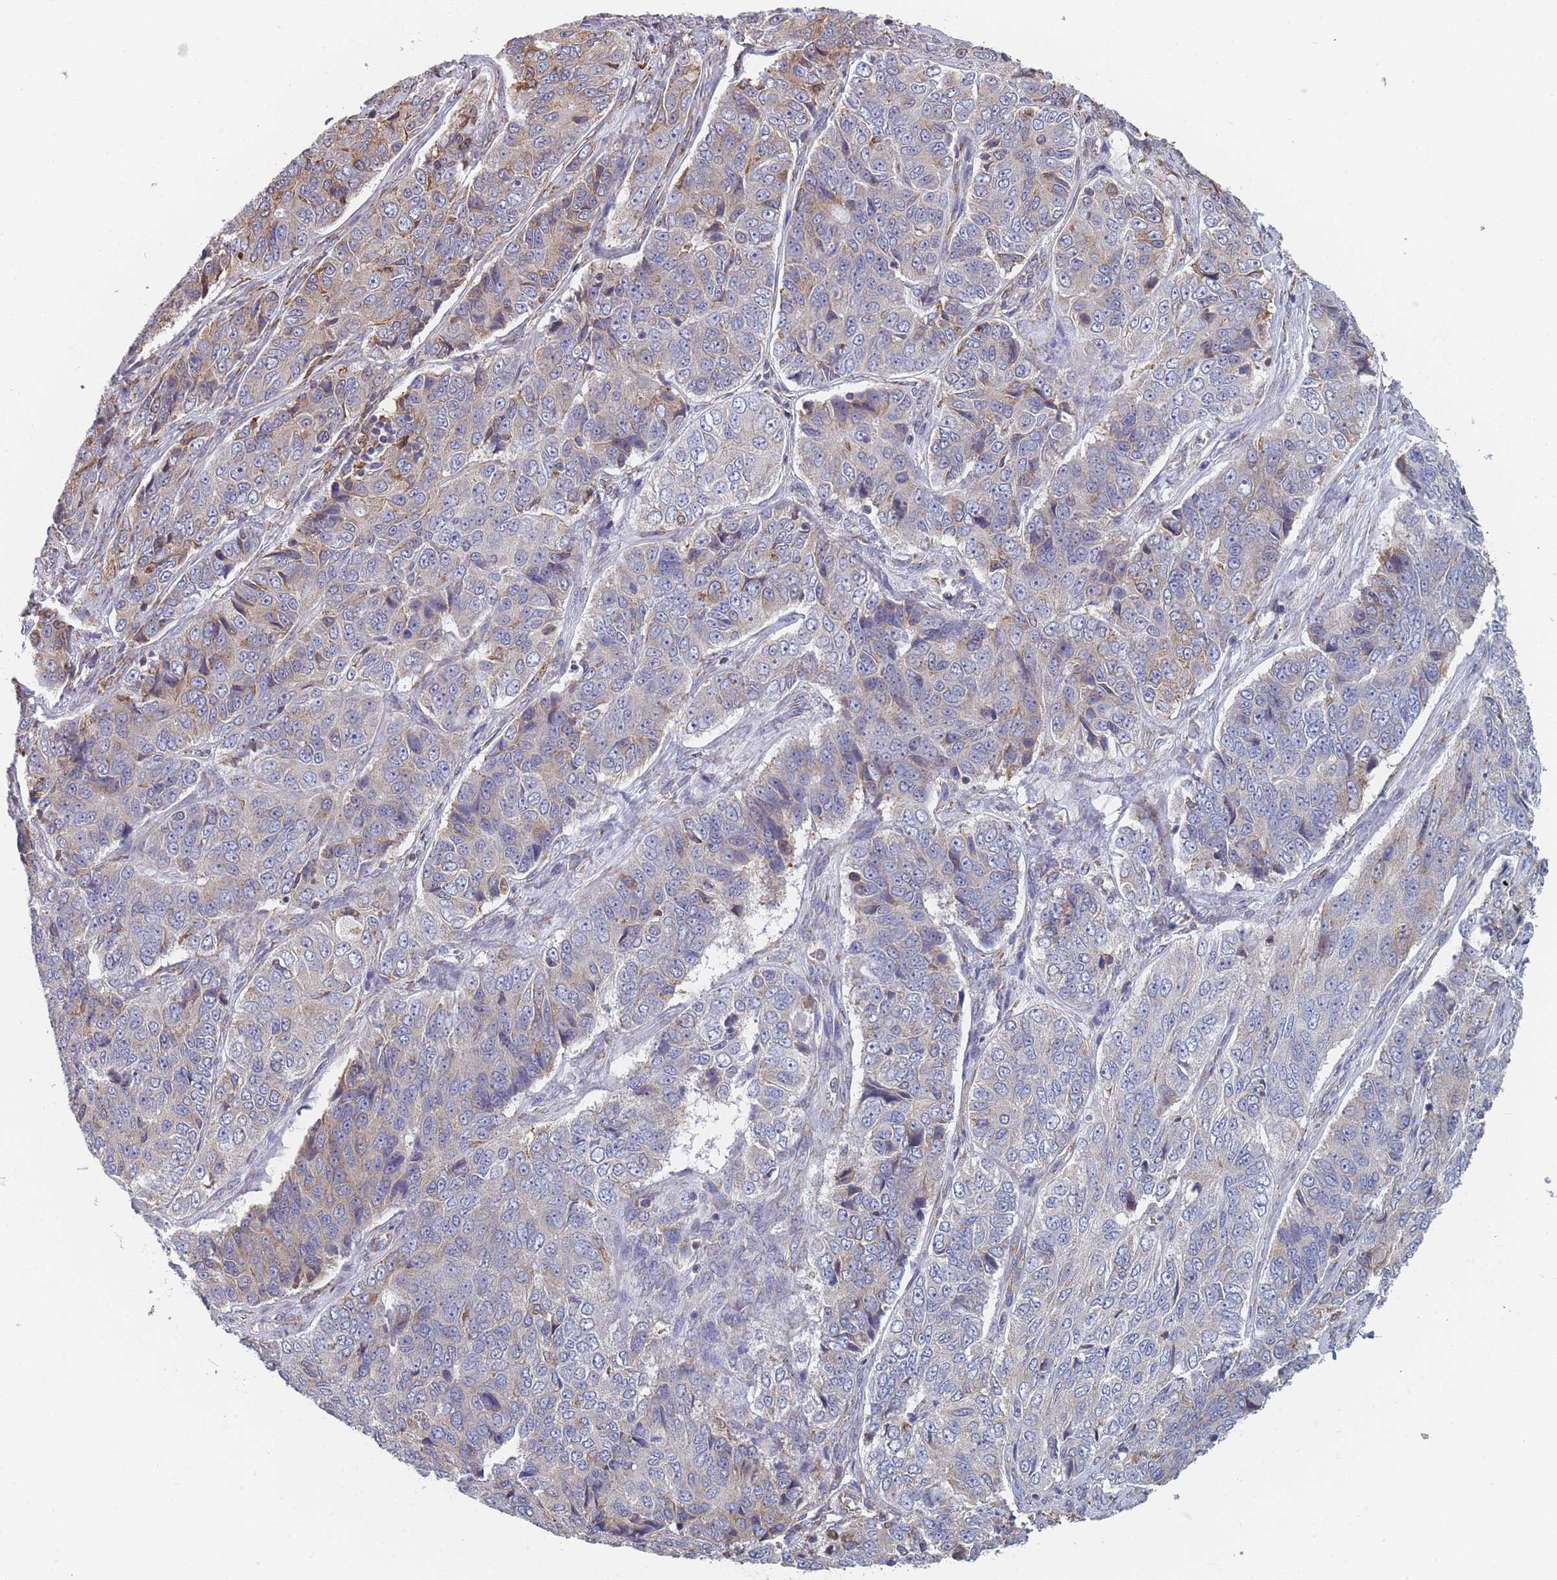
{"staining": {"intensity": "weak", "quantity": "25%-75%", "location": "cytoplasmic/membranous"}, "tissue": "ovarian cancer", "cell_type": "Tumor cells", "image_type": "cancer", "snomed": [{"axis": "morphology", "description": "Carcinoma, endometroid"}, {"axis": "topography", "description": "Ovary"}], "caption": "Immunohistochemical staining of endometroid carcinoma (ovarian) reveals low levels of weak cytoplasmic/membranous expression in approximately 25%-75% of tumor cells.", "gene": "OR7C2", "patient": {"sex": "female", "age": 51}}